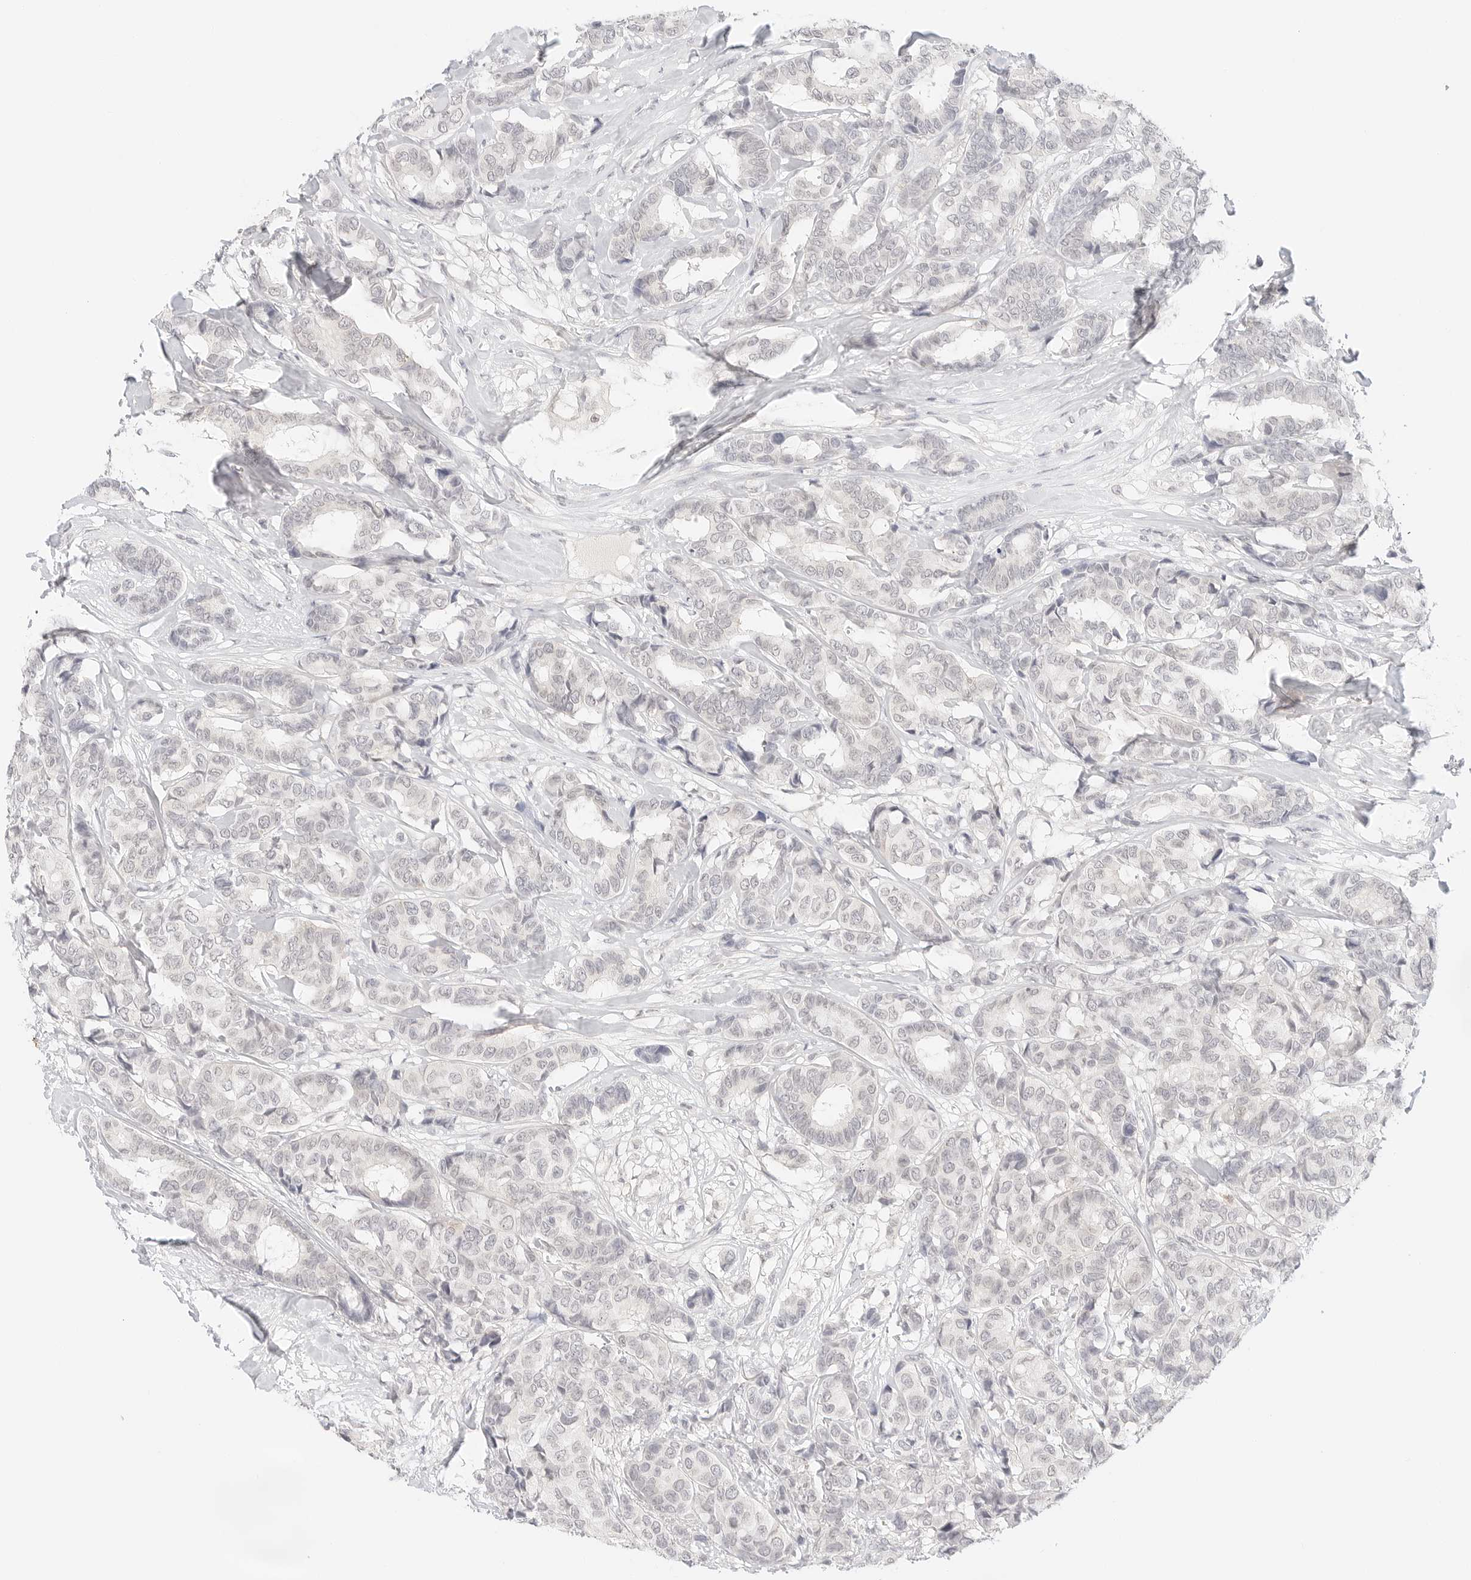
{"staining": {"intensity": "negative", "quantity": "none", "location": "none"}, "tissue": "breast cancer", "cell_type": "Tumor cells", "image_type": "cancer", "snomed": [{"axis": "morphology", "description": "Duct carcinoma"}, {"axis": "topography", "description": "Breast"}], "caption": "High power microscopy image of an immunohistochemistry histopathology image of breast invasive ductal carcinoma, revealing no significant staining in tumor cells.", "gene": "GNAS", "patient": {"sex": "female", "age": 87}}